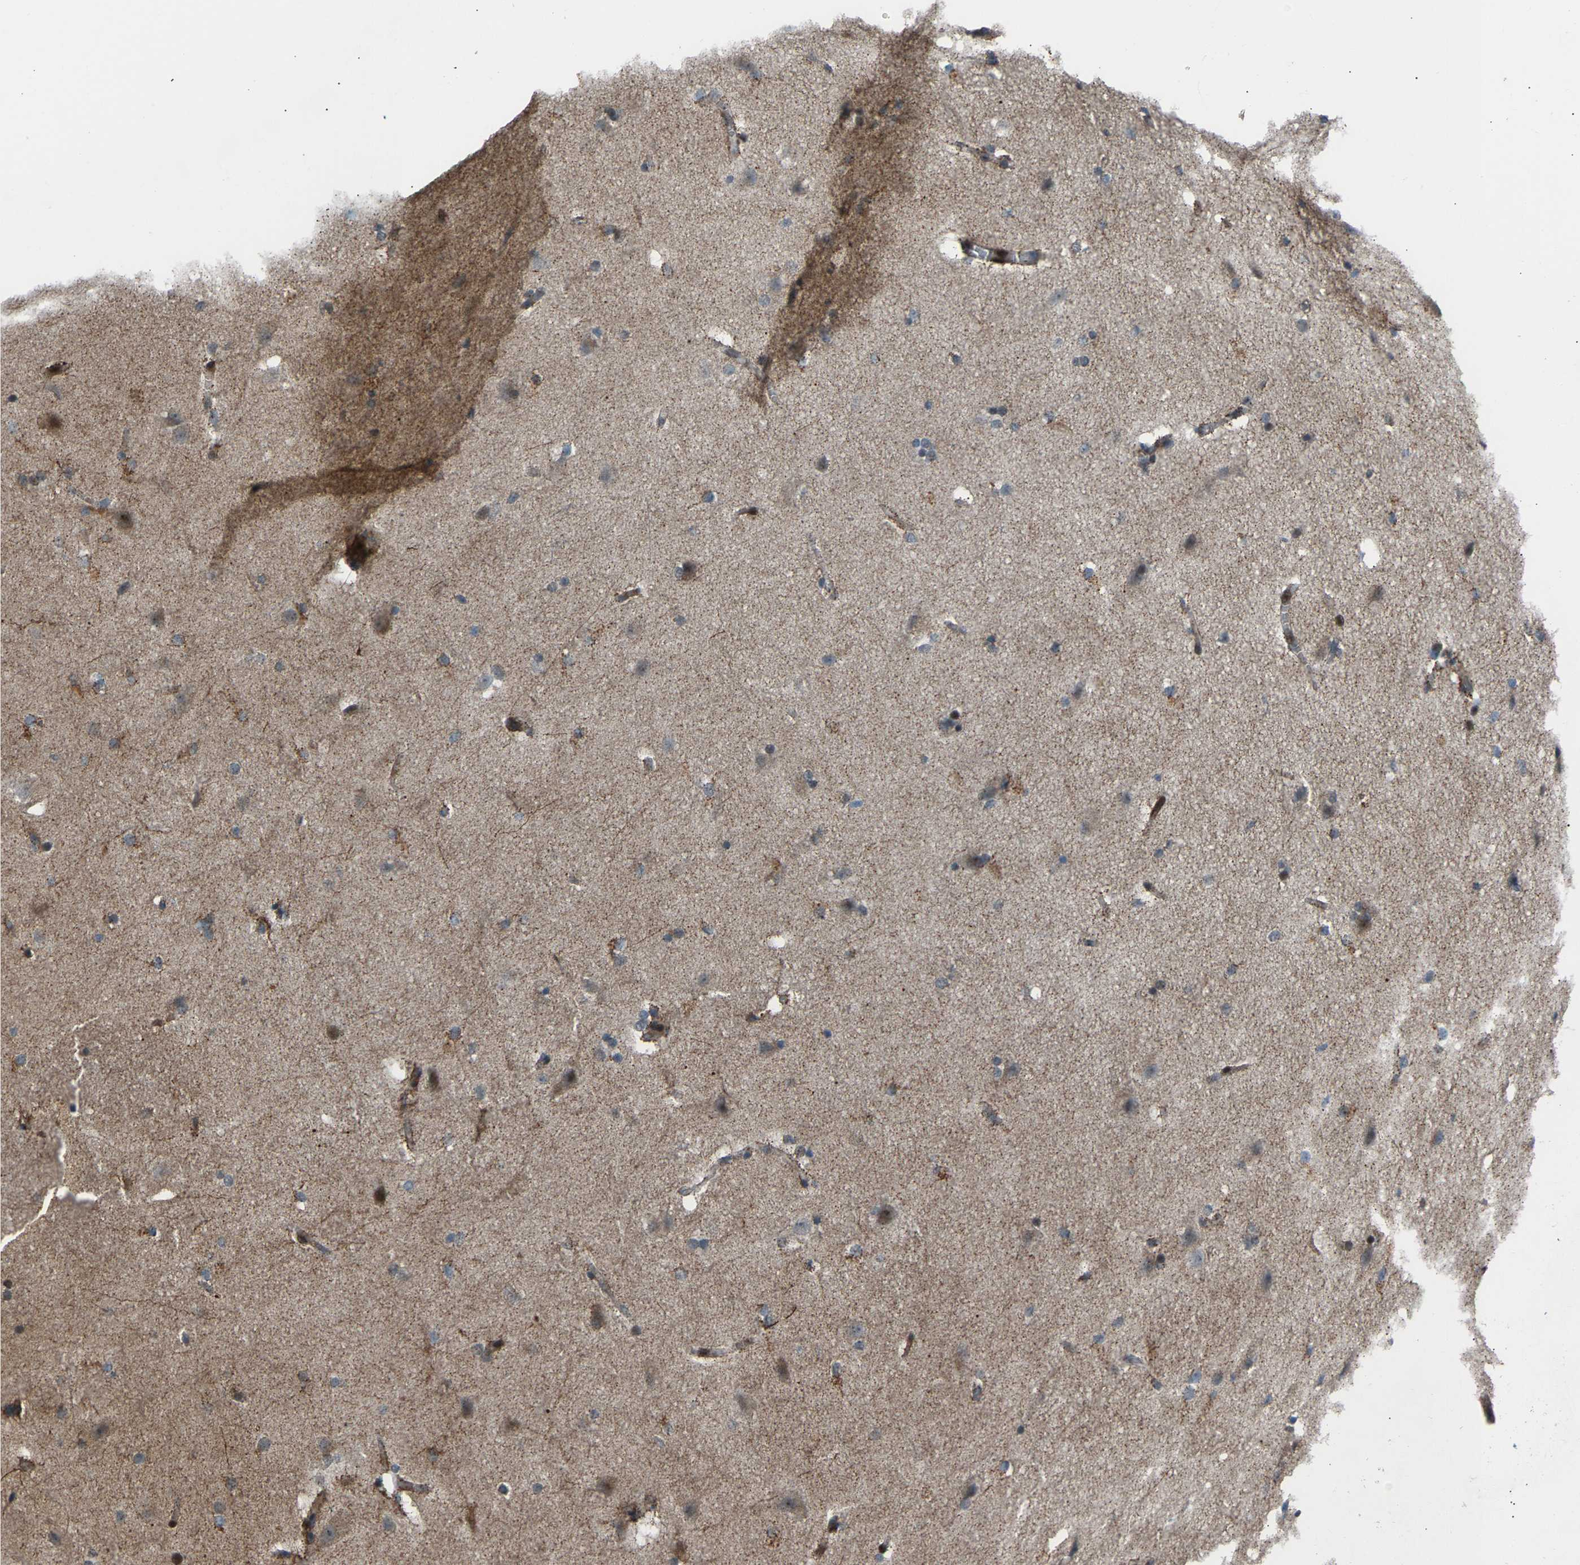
{"staining": {"intensity": "weak", "quantity": ">75%", "location": "cytoplasmic/membranous"}, "tissue": "cerebral cortex", "cell_type": "Endothelial cells", "image_type": "normal", "snomed": [{"axis": "morphology", "description": "Normal tissue, NOS"}, {"axis": "topography", "description": "Cerebral cortex"}, {"axis": "topography", "description": "Hippocampus"}], "caption": "Protein expression analysis of unremarkable cerebral cortex demonstrates weak cytoplasmic/membranous expression in about >75% of endothelial cells.", "gene": "VPS41", "patient": {"sex": "female", "age": 19}}